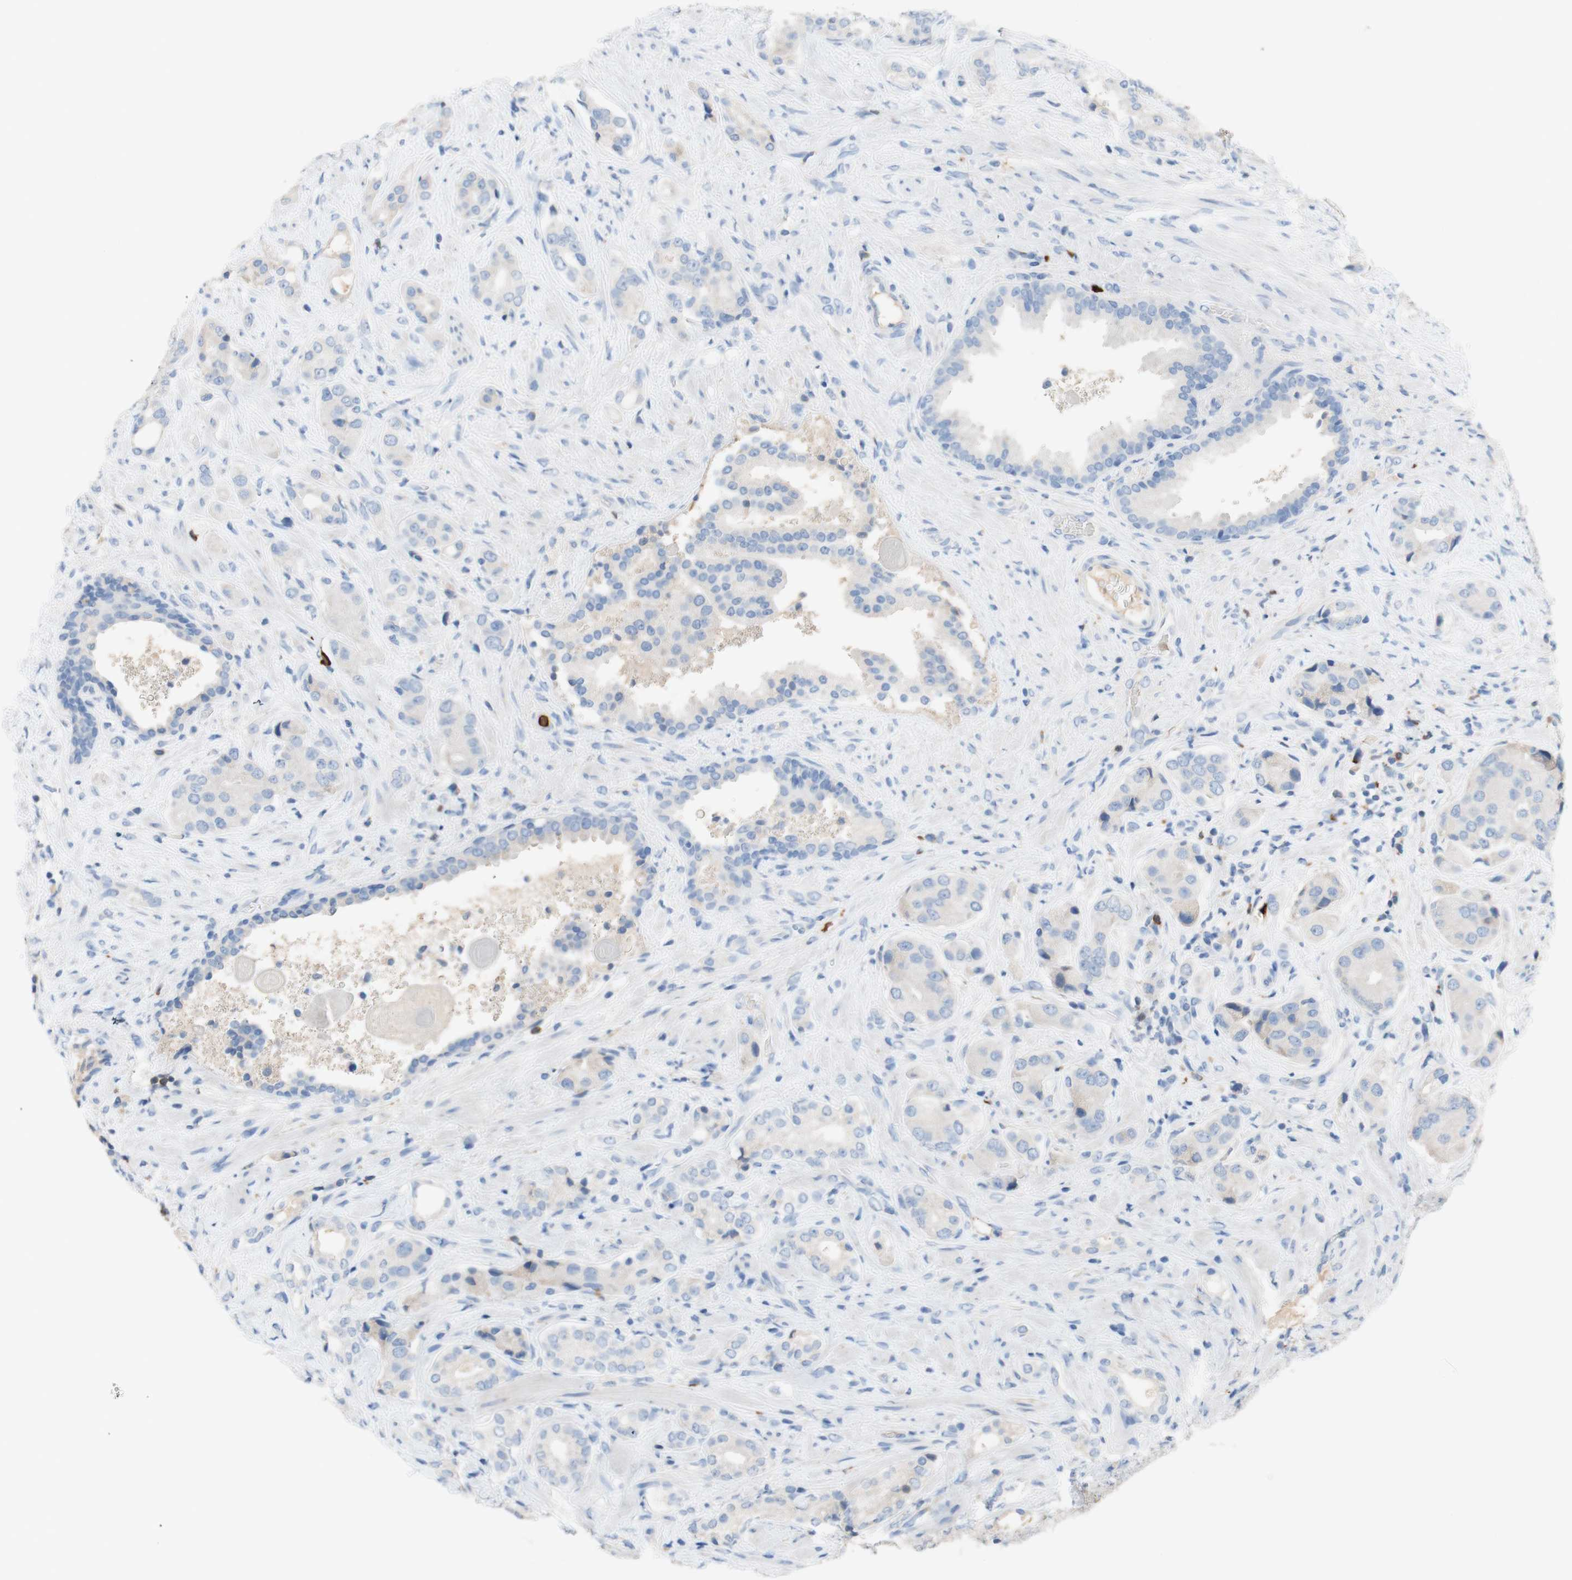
{"staining": {"intensity": "weak", "quantity": ">75%", "location": "cytoplasmic/membranous"}, "tissue": "prostate cancer", "cell_type": "Tumor cells", "image_type": "cancer", "snomed": [{"axis": "morphology", "description": "Adenocarcinoma, High grade"}, {"axis": "topography", "description": "Prostate"}], "caption": "High-grade adenocarcinoma (prostate) stained with a protein marker displays weak staining in tumor cells.", "gene": "PACSIN1", "patient": {"sex": "male", "age": 71}}